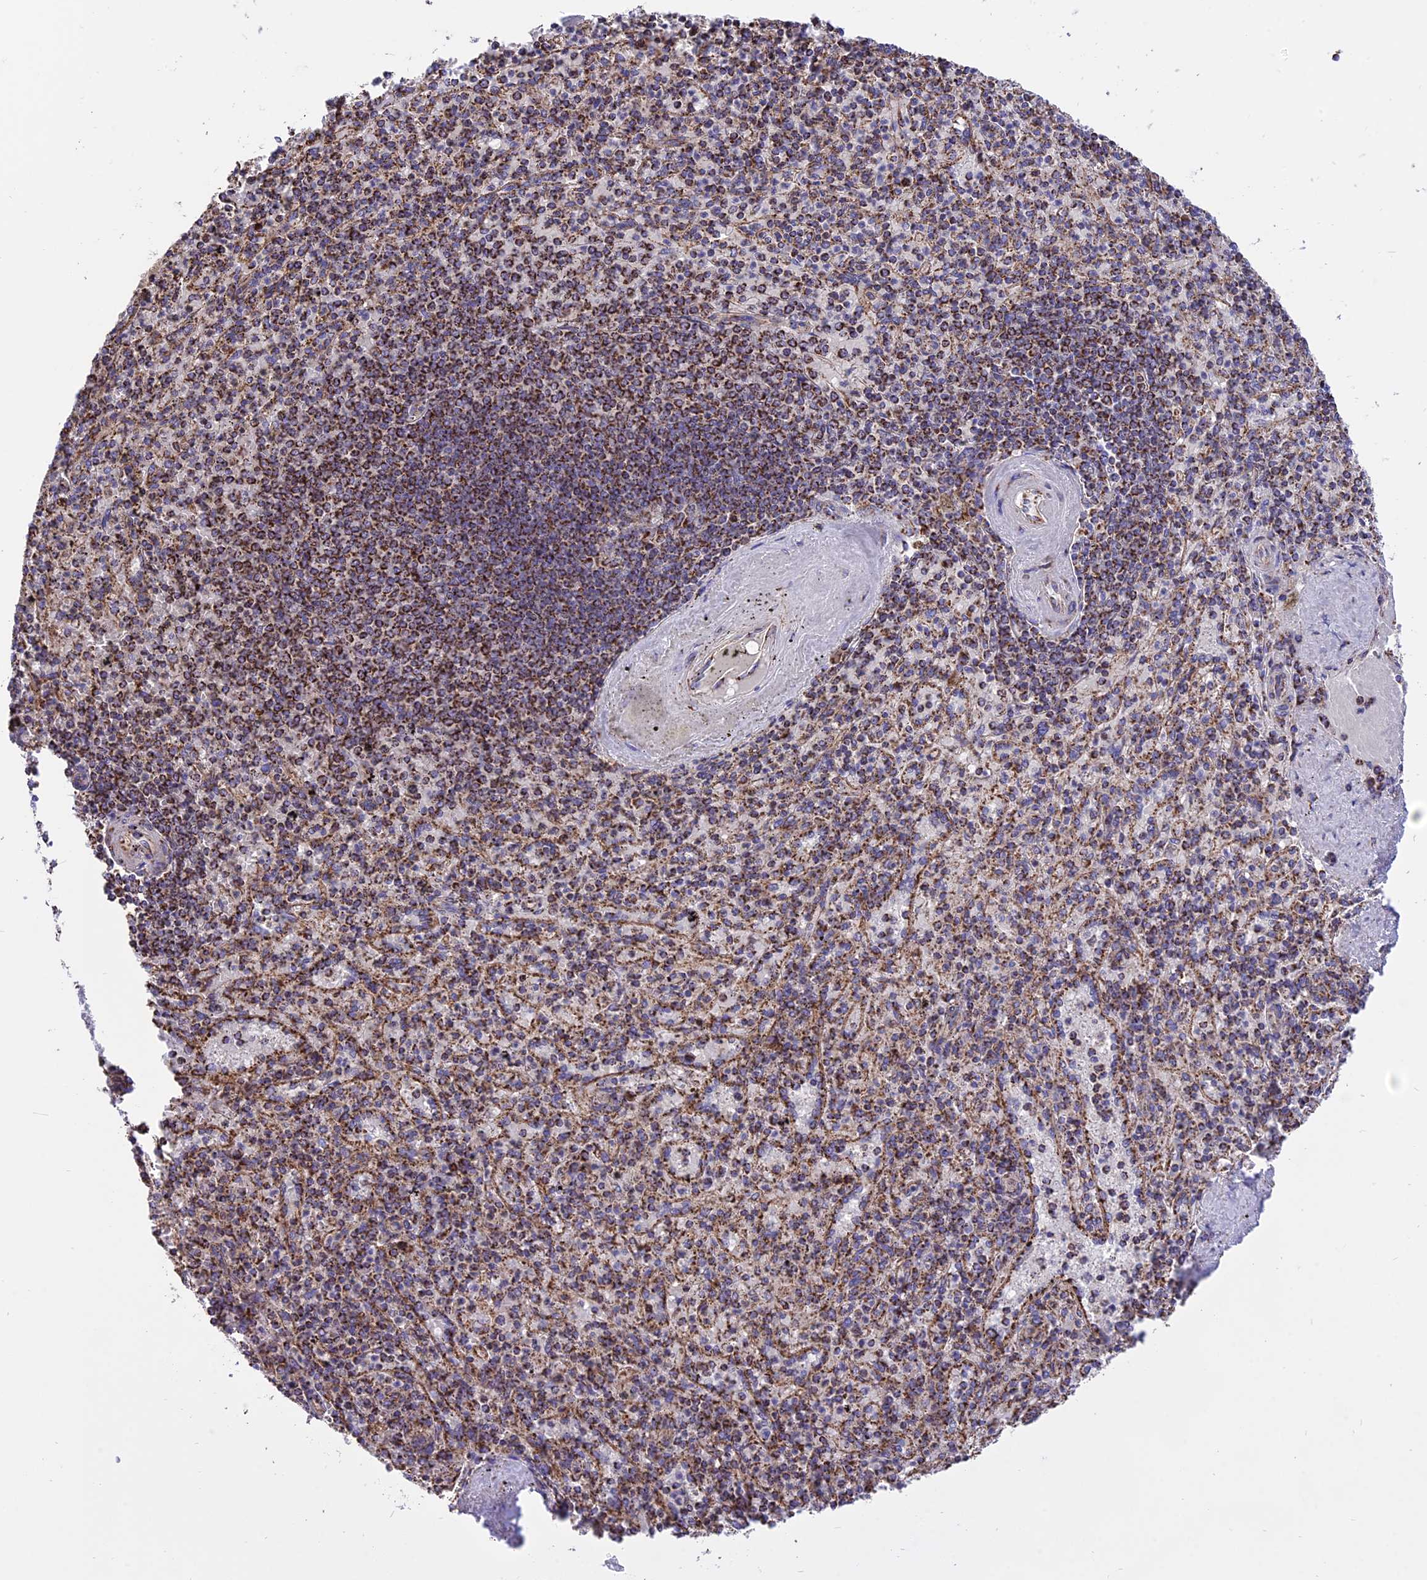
{"staining": {"intensity": "moderate", "quantity": "25%-75%", "location": "cytoplasmic/membranous"}, "tissue": "spleen", "cell_type": "Cells in red pulp", "image_type": "normal", "snomed": [{"axis": "morphology", "description": "Normal tissue, NOS"}, {"axis": "topography", "description": "Spleen"}], "caption": "Protein expression analysis of normal spleen demonstrates moderate cytoplasmic/membranous positivity in about 25%-75% of cells in red pulp.", "gene": "TTC4", "patient": {"sex": "male", "age": 82}}